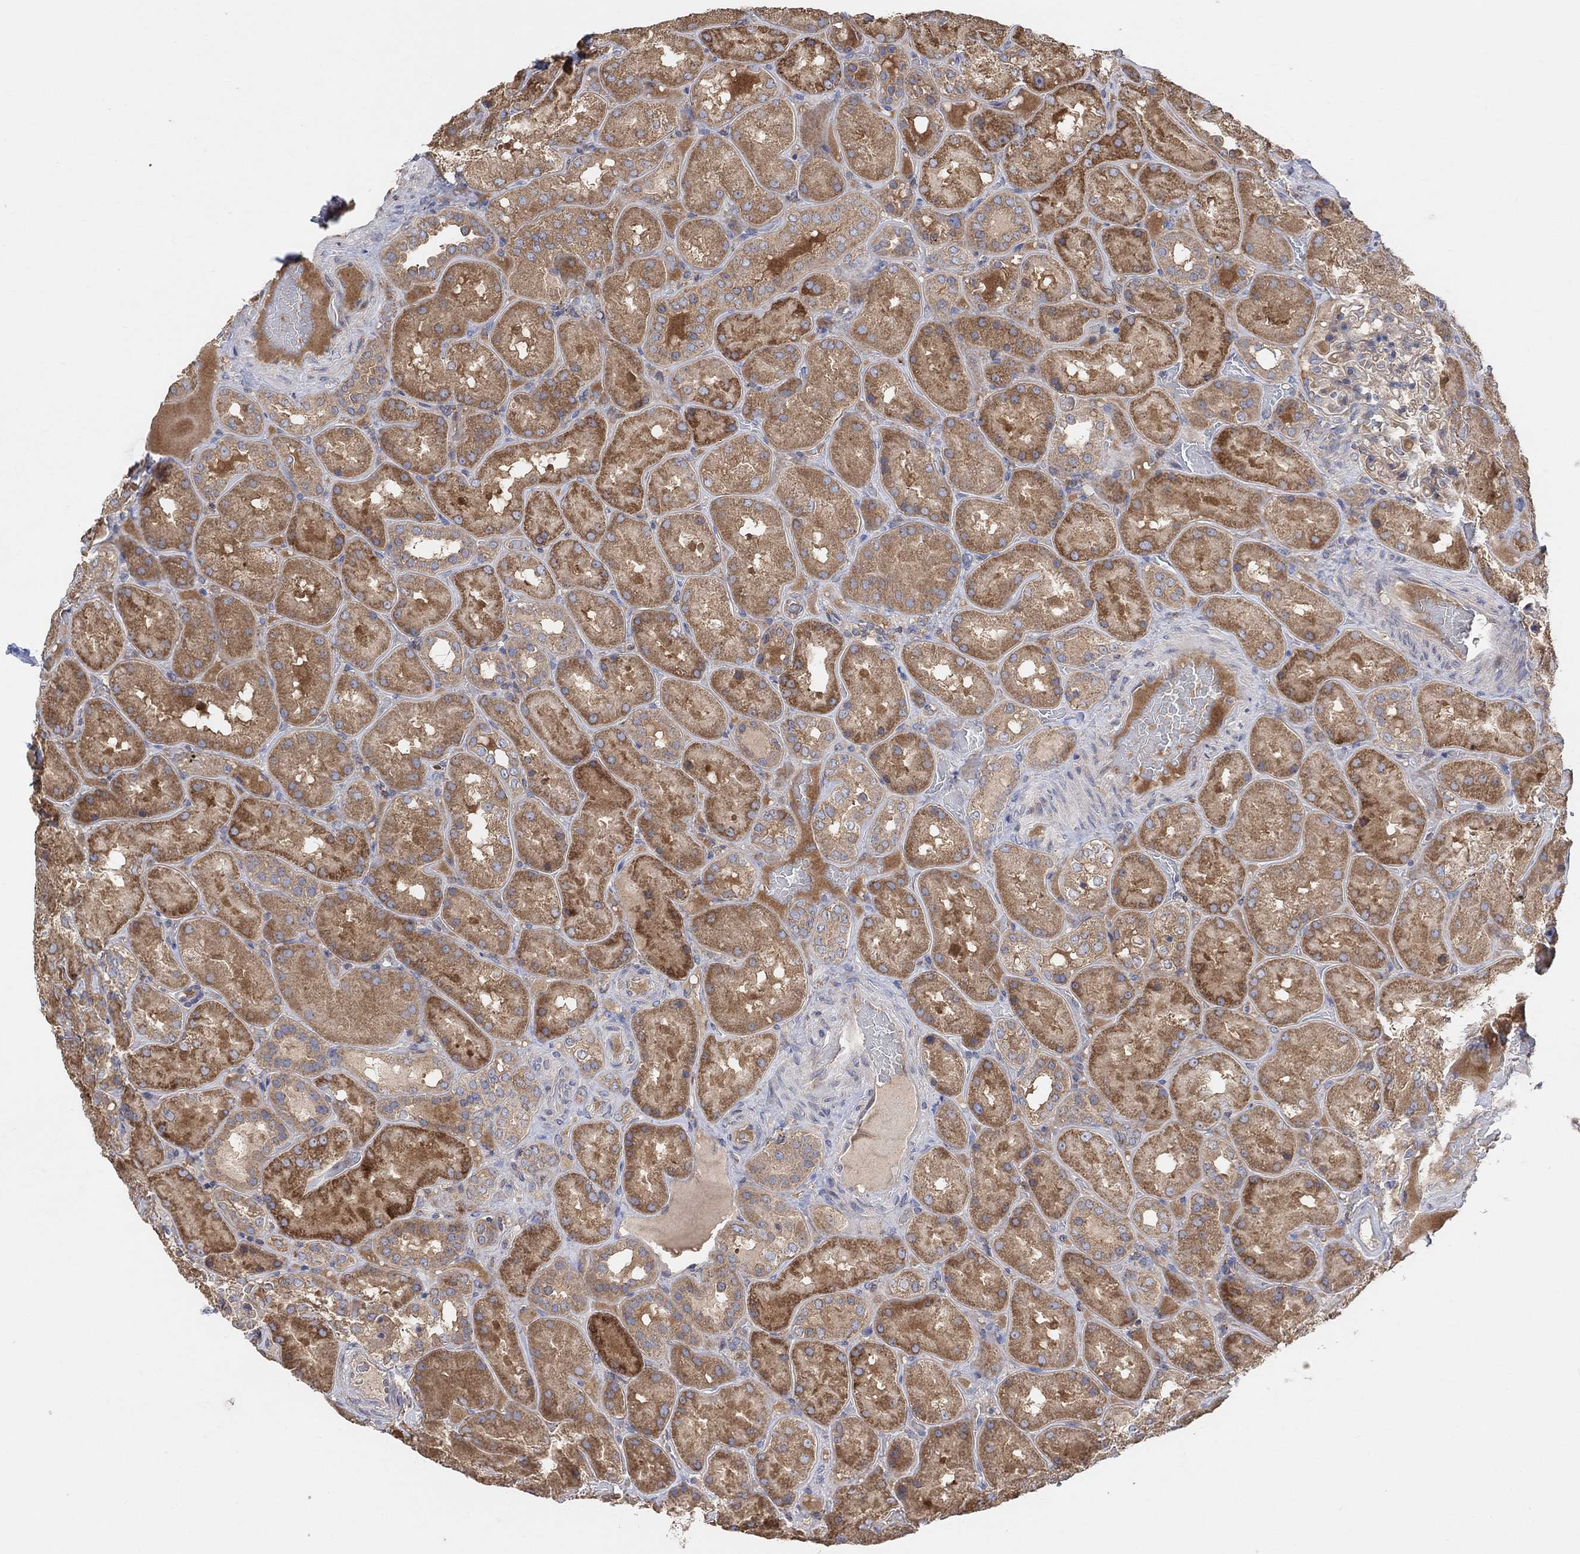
{"staining": {"intensity": "weak", "quantity": "25%-75%", "location": "cytoplasmic/membranous"}, "tissue": "kidney", "cell_type": "Cells in glomeruli", "image_type": "normal", "snomed": [{"axis": "morphology", "description": "Normal tissue, NOS"}, {"axis": "topography", "description": "Kidney"}], "caption": "Immunohistochemistry (IHC) photomicrograph of benign kidney: kidney stained using immunohistochemistry demonstrates low levels of weak protein expression localized specifically in the cytoplasmic/membranous of cells in glomeruli, appearing as a cytoplasmic/membranous brown color.", "gene": "BLOC1S3", "patient": {"sex": "male", "age": 73}}